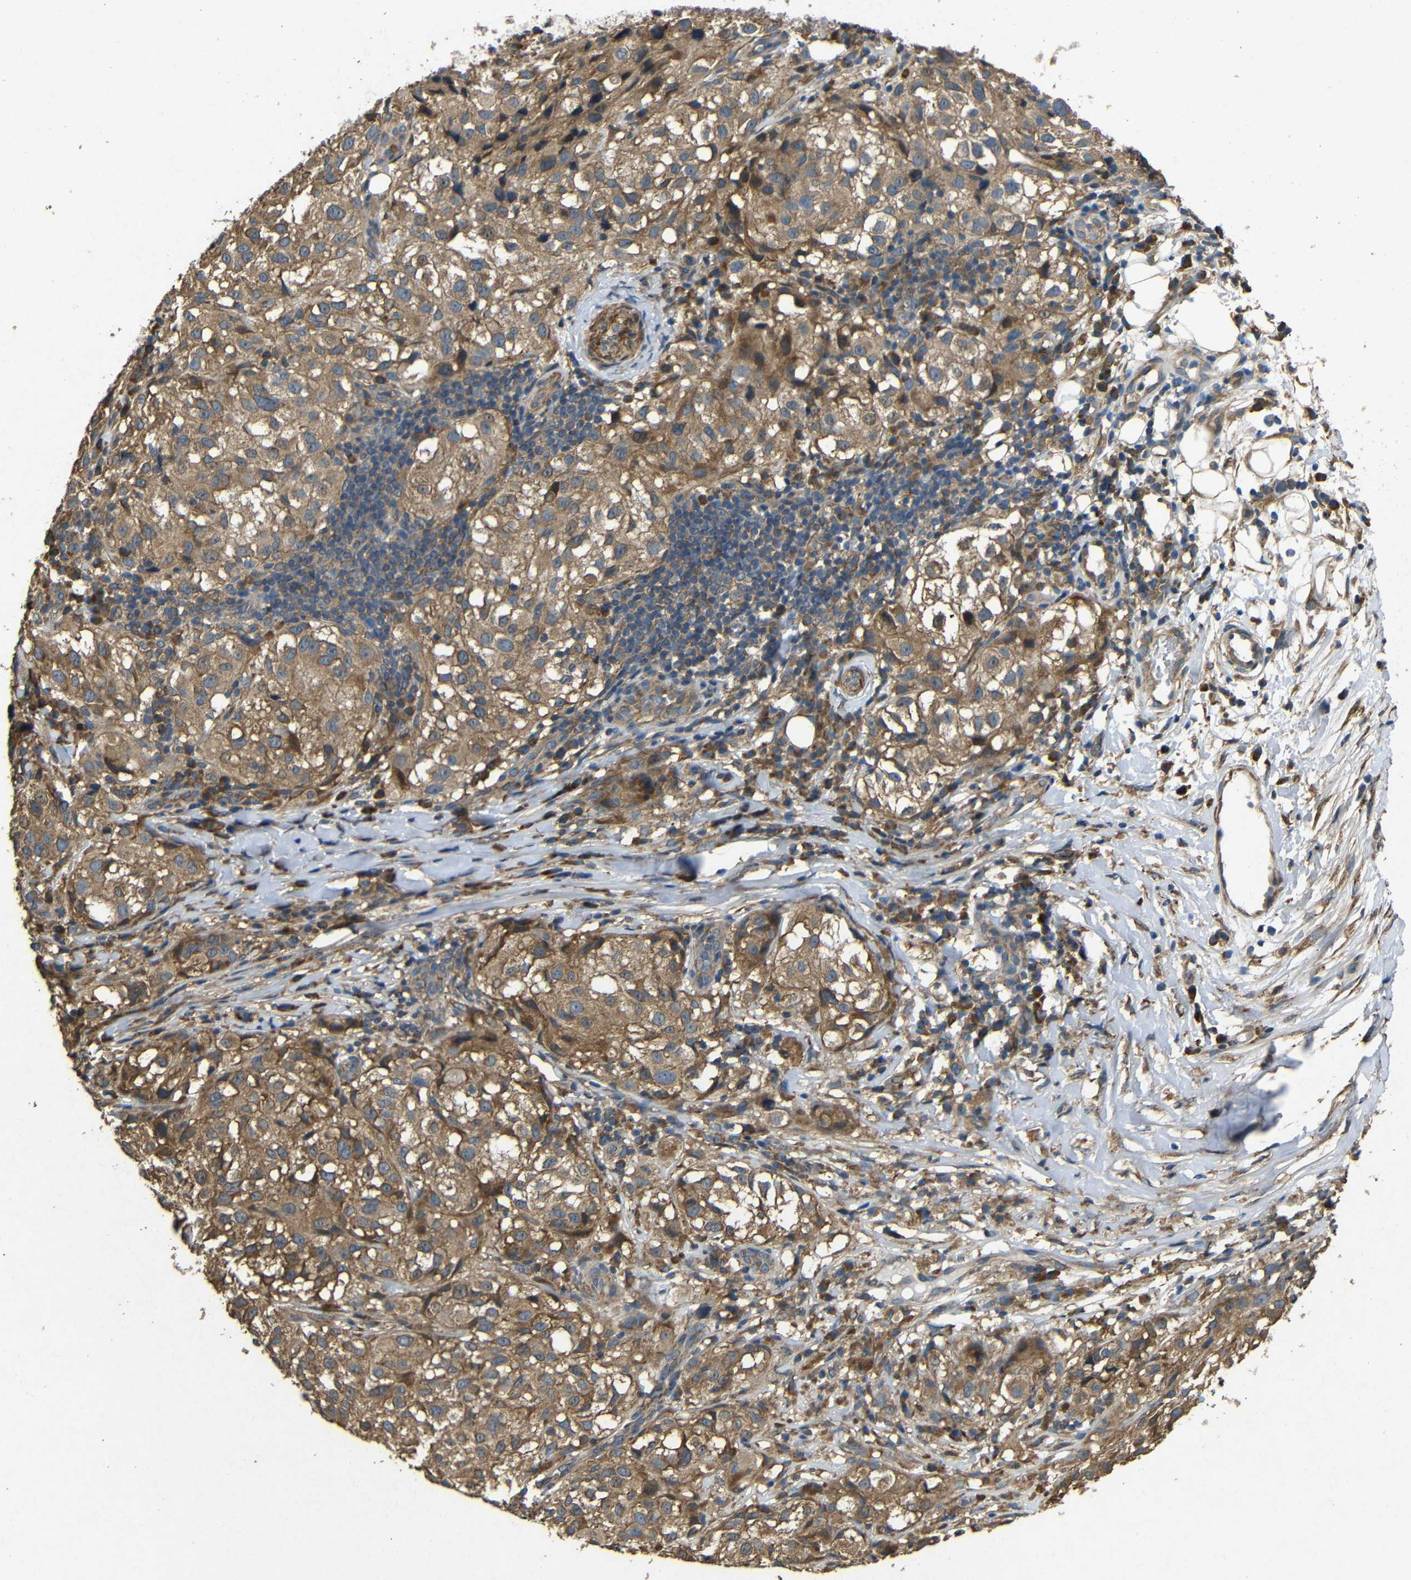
{"staining": {"intensity": "moderate", "quantity": ">75%", "location": "cytoplasmic/membranous"}, "tissue": "melanoma", "cell_type": "Tumor cells", "image_type": "cancer", "snomed": [{"axis": "morphology", "description": "Necrosis, NOS"}, {"axis": "morphology", "description": "Malignant melanoma, NOS"}, {"axis": "topography", "description": "Skin"}], "caption": "Malignant melanoma stained with a protein marker reveals moderate staining in tumor cells.", "gene": "BNIP3", "patient": {"sex": "female", "age": 87}}